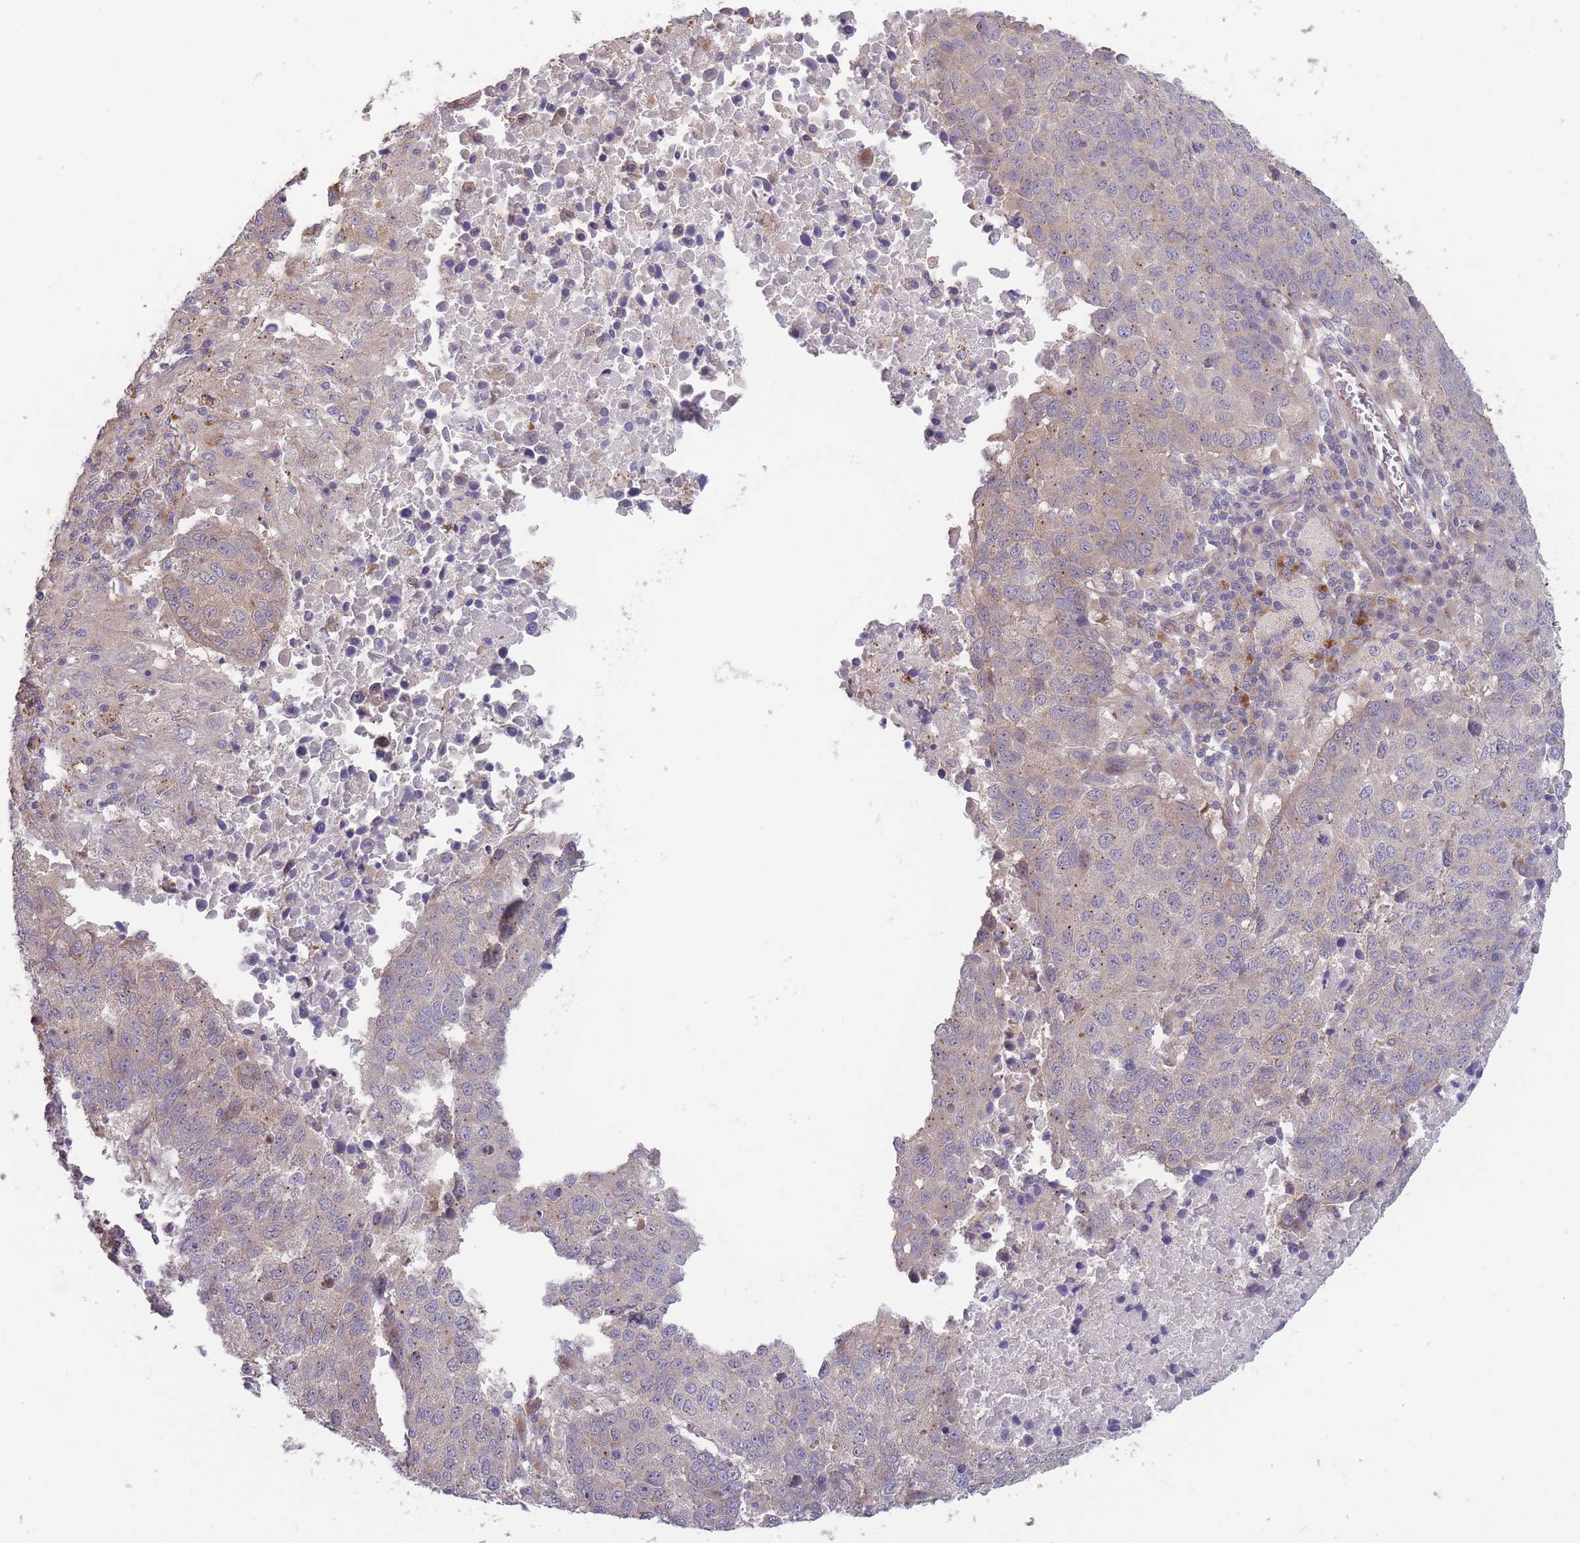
{"staining": {"intensity": "weak", "quantity": "<25%", "location": "cytoplasmic/membranous"}, "tissue": "lung cancer", "cell_type": "Tumor cells", "image_type": "cancer", "snomed": [{"axis": "morphology", "description": "Squamous cell carcinoma, NOS"}, {"axis": "topography", "description": "Lung"}], "caption": "Tumor cells show no significant expression in lung cancer (squamous cell carcinoma).", "gene": "ITPKC", "patient": {"sex": "male", "age": 73}}